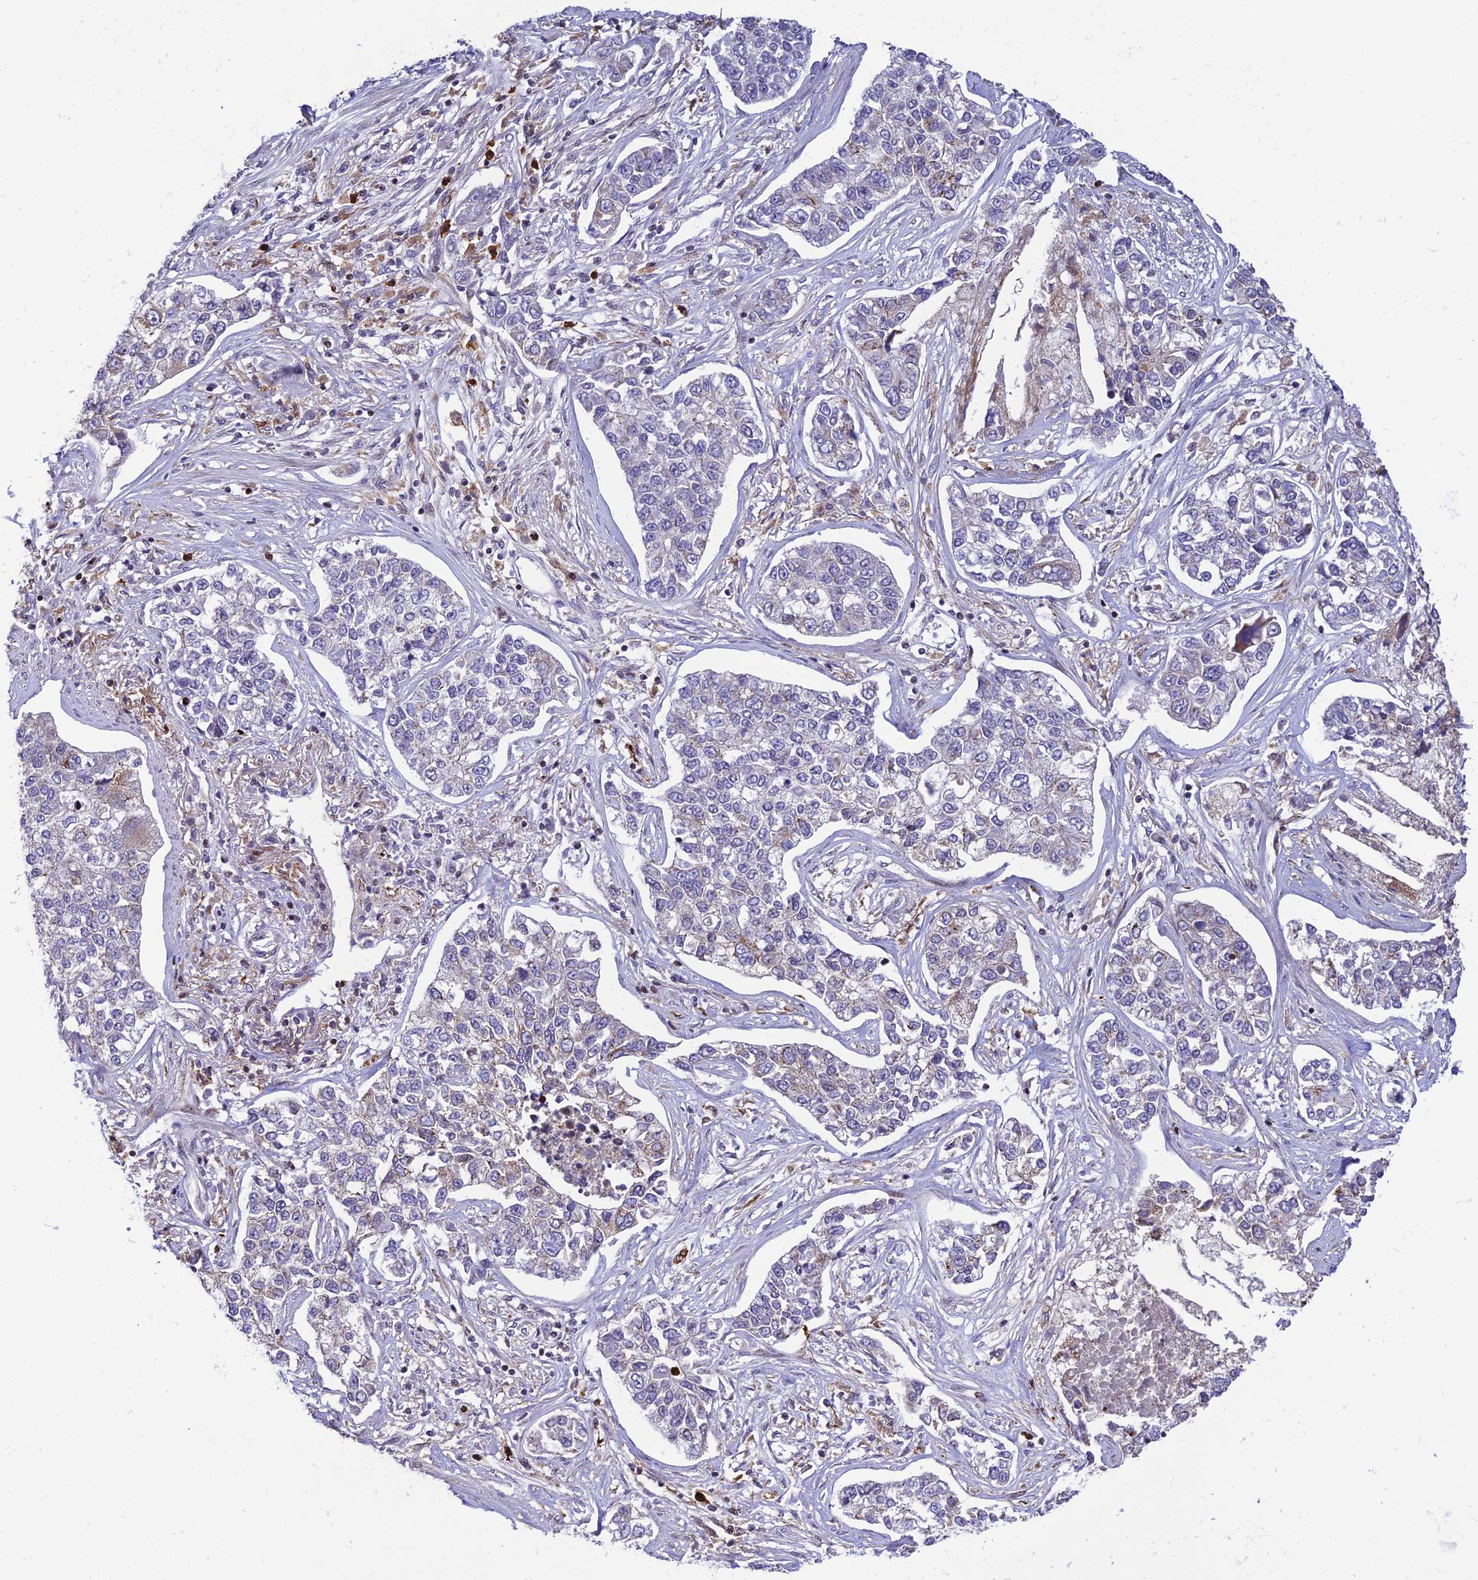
{"staining": {"intensity": "negative", "quantity": "none", "location": "none"}, "tissue": "lung cancer", "cell_type": "Tumor cells", "image_type": "cancer", "snomed": [{"axis": "morphology", "description": "Adenocarcinoma, NOS"}, {"axis": "topography", "description": "Lung"}], "caption": "High magnification brightfield microscopy of adenocarcinoma (lung) stained with DAB (3,3'-diaminobenzidine) (brown) and counterstained with hematoxylin (blue): tumor cells show no significant expression.", "gene": "FAM186B", "patient": {"sex": "male", "age": 49}}